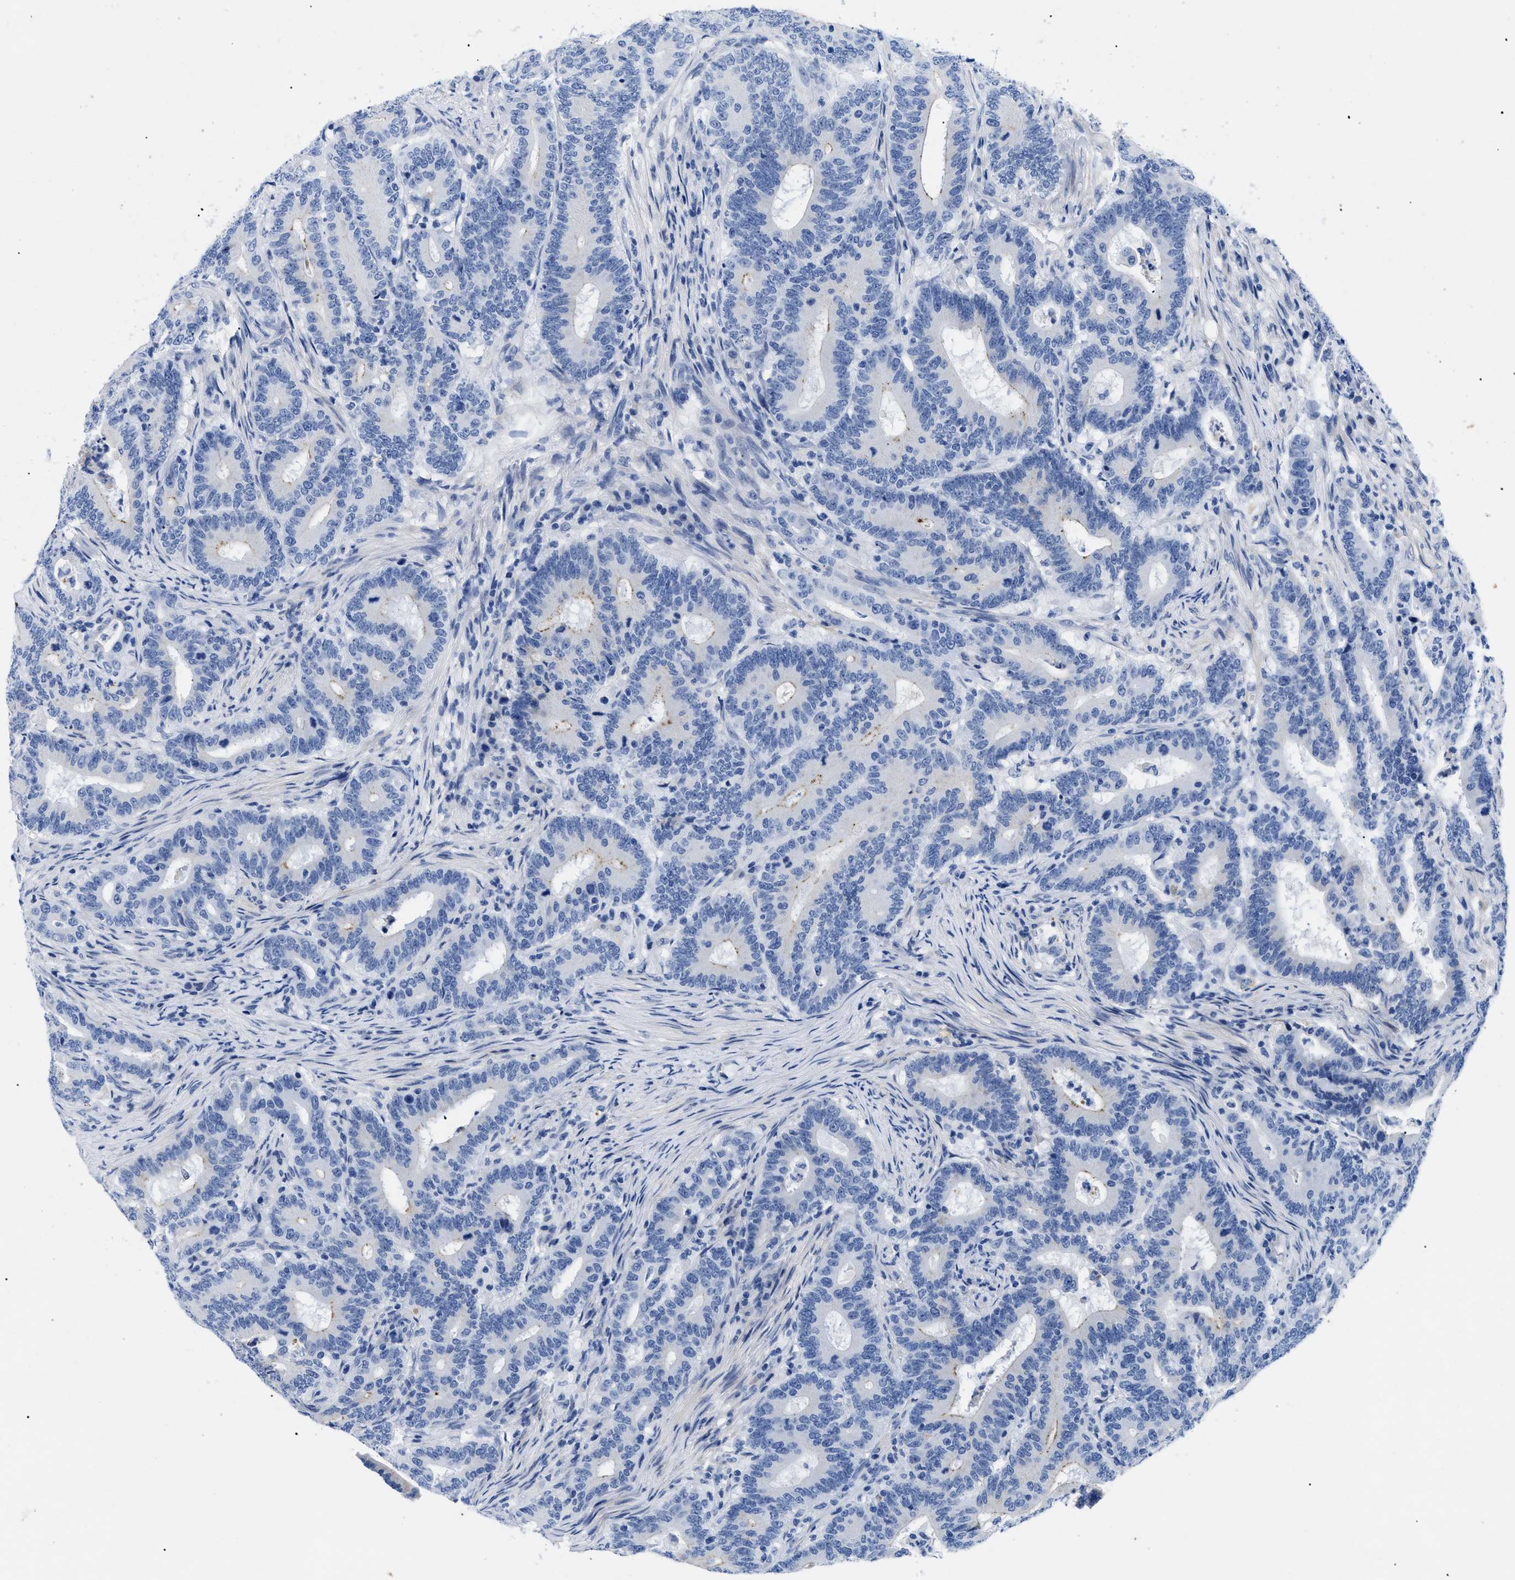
{"staining": {"intensity": "negative", "quantity": "none", "location": "none"}, "tissue": "colorectal cancer", "cell_type": "Tumor cells", "image_type": "cancer", "snomed": [{"axis": "morphology", "description": "Adenocarcinoma, NOS"}, {"axis": "topography", "description": "Colon"}], "caption": "An IHC image of colorectal adenocarcinoma is shown. There is no staining in tumor cells of colorectal adenocarcinoma.", "gene": "TMEM68", "patient": {"sex": "female", "age": 66}}